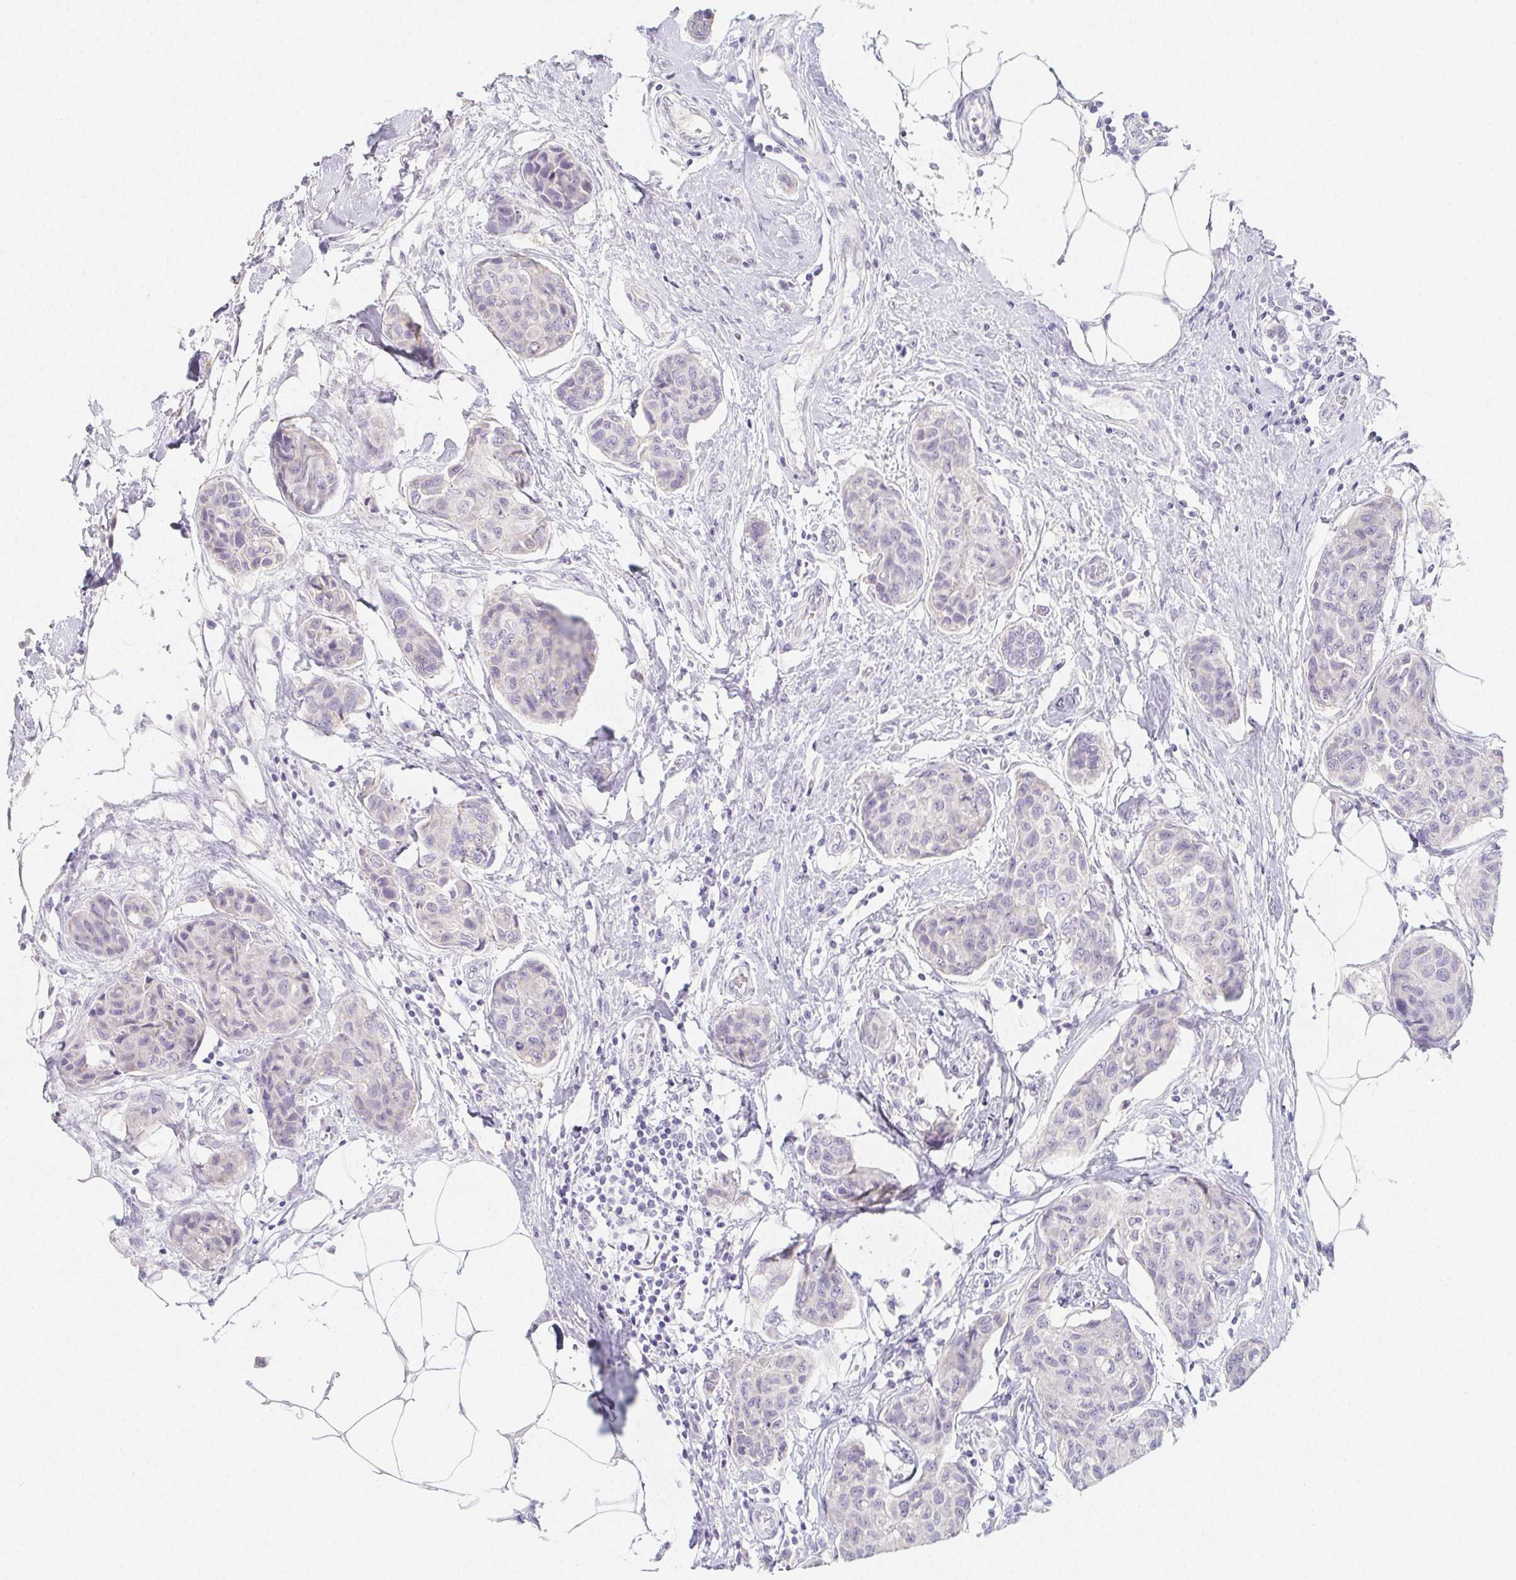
{"staining": {"intensity": "negative", "quantity": "none", "location": "none"}, "tissue": "breast cancer", "cell_type": "Tumor cells", "image_type": "cancer", "snomed": [{"axis": "morphology", "description": "Duct carcinoma"}, {"axis": "topography", "description": "Breast"}], "caption": "Human breast cancer (invasive ductal carcinoma) stained for a protein using immunohistochemistry shows no positivity in tumor cells.", "gene": "GLIPR1L1", "patient": {"sex": "female", "age": 80}}